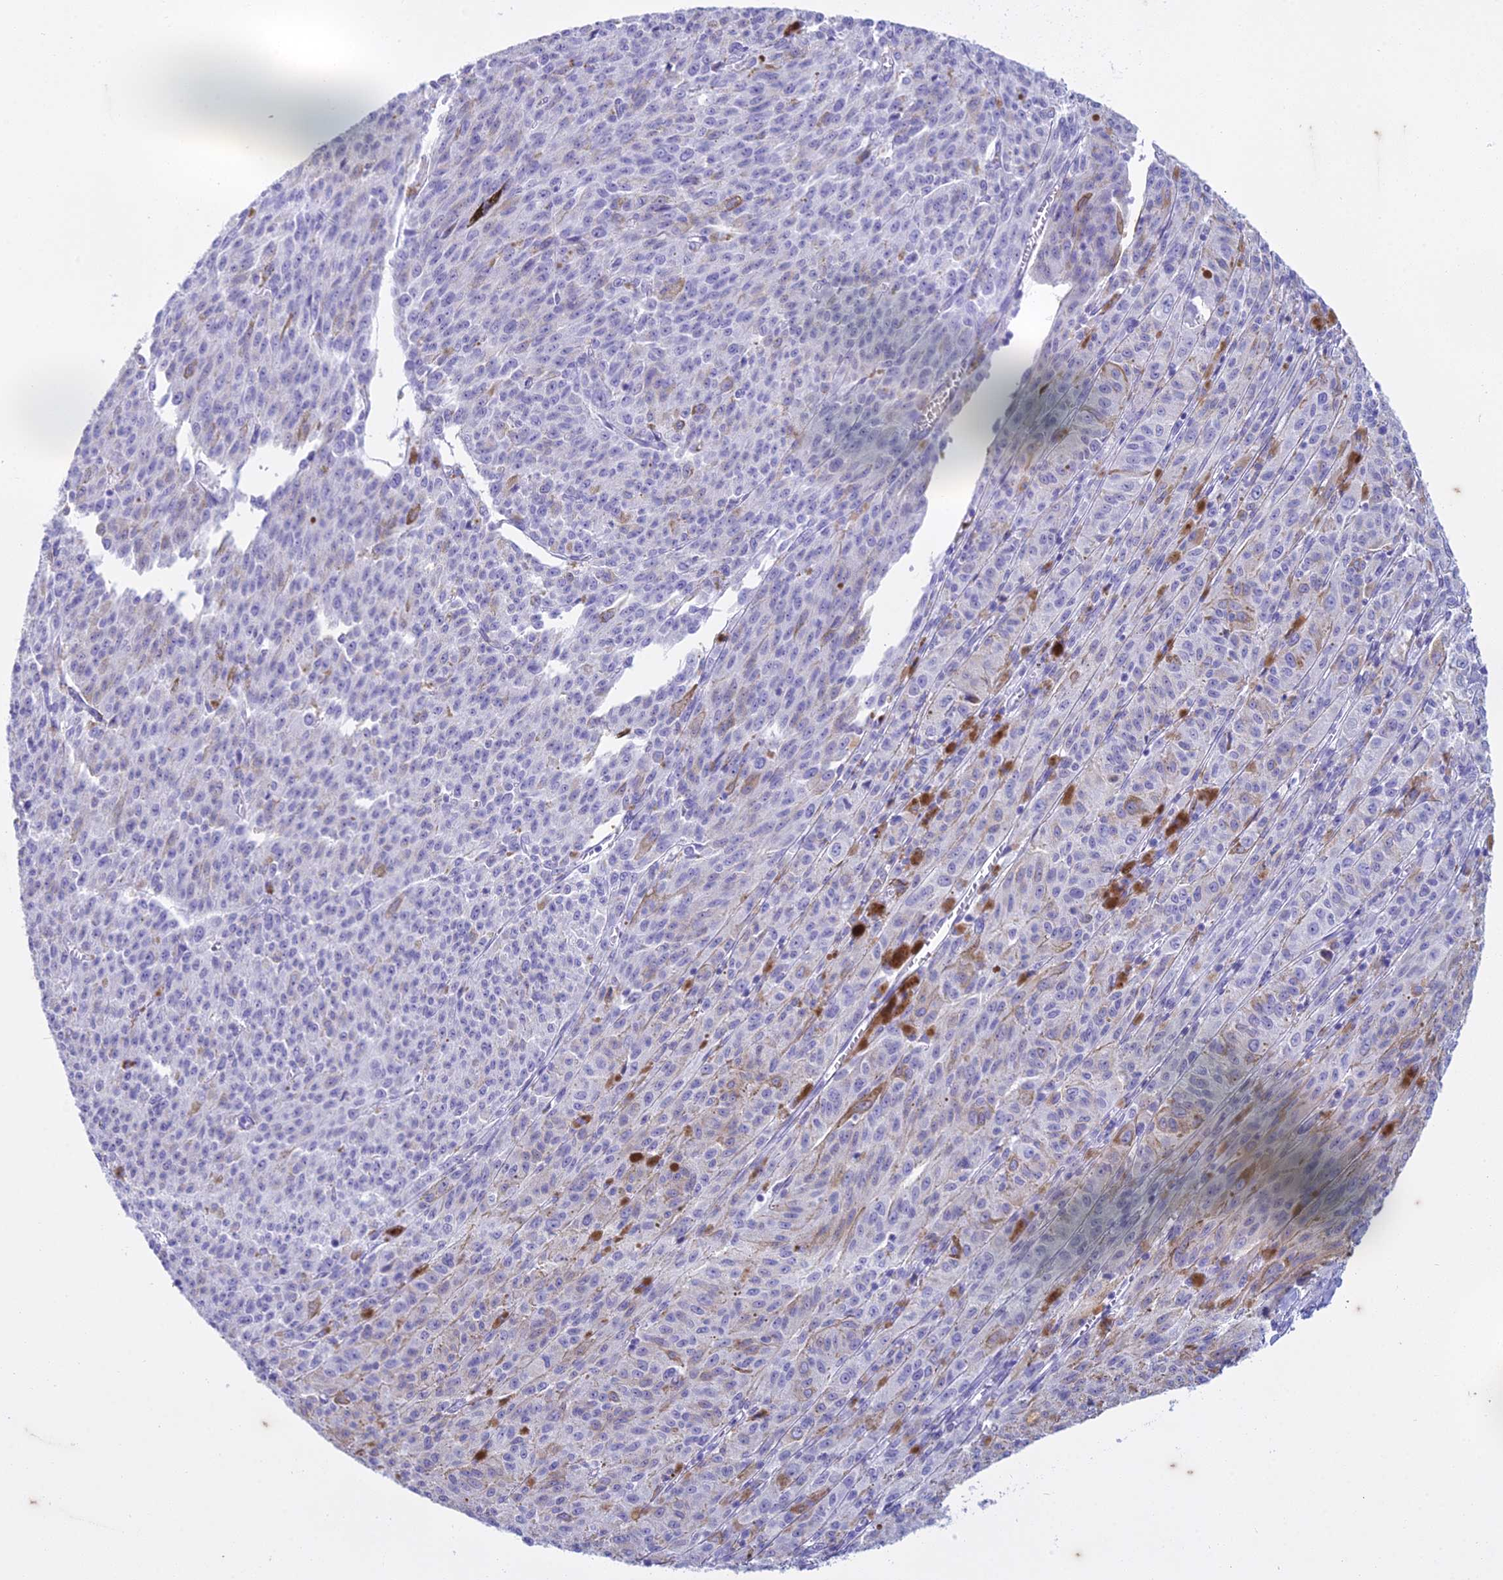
{"staining": {"intensity": "negative", "quantity": "none", "location": "none"}, "tissue": "melanoma", "cell_type": "Tumor cells", "image_type": "cancer", "snomed": [{"axis": "morphology", "description": "Malignant melanoma, NOS"}, {"axis": "topography", "description": "Skin"}], "caption": "There is no significant positivity in tumor cells of melanoma. (Brightfield microscopy of DAB immunohistochemistry (IHC) at high magnification).", "gene": "HMGB4", "patient": {"sex": "female", "age": 52}}